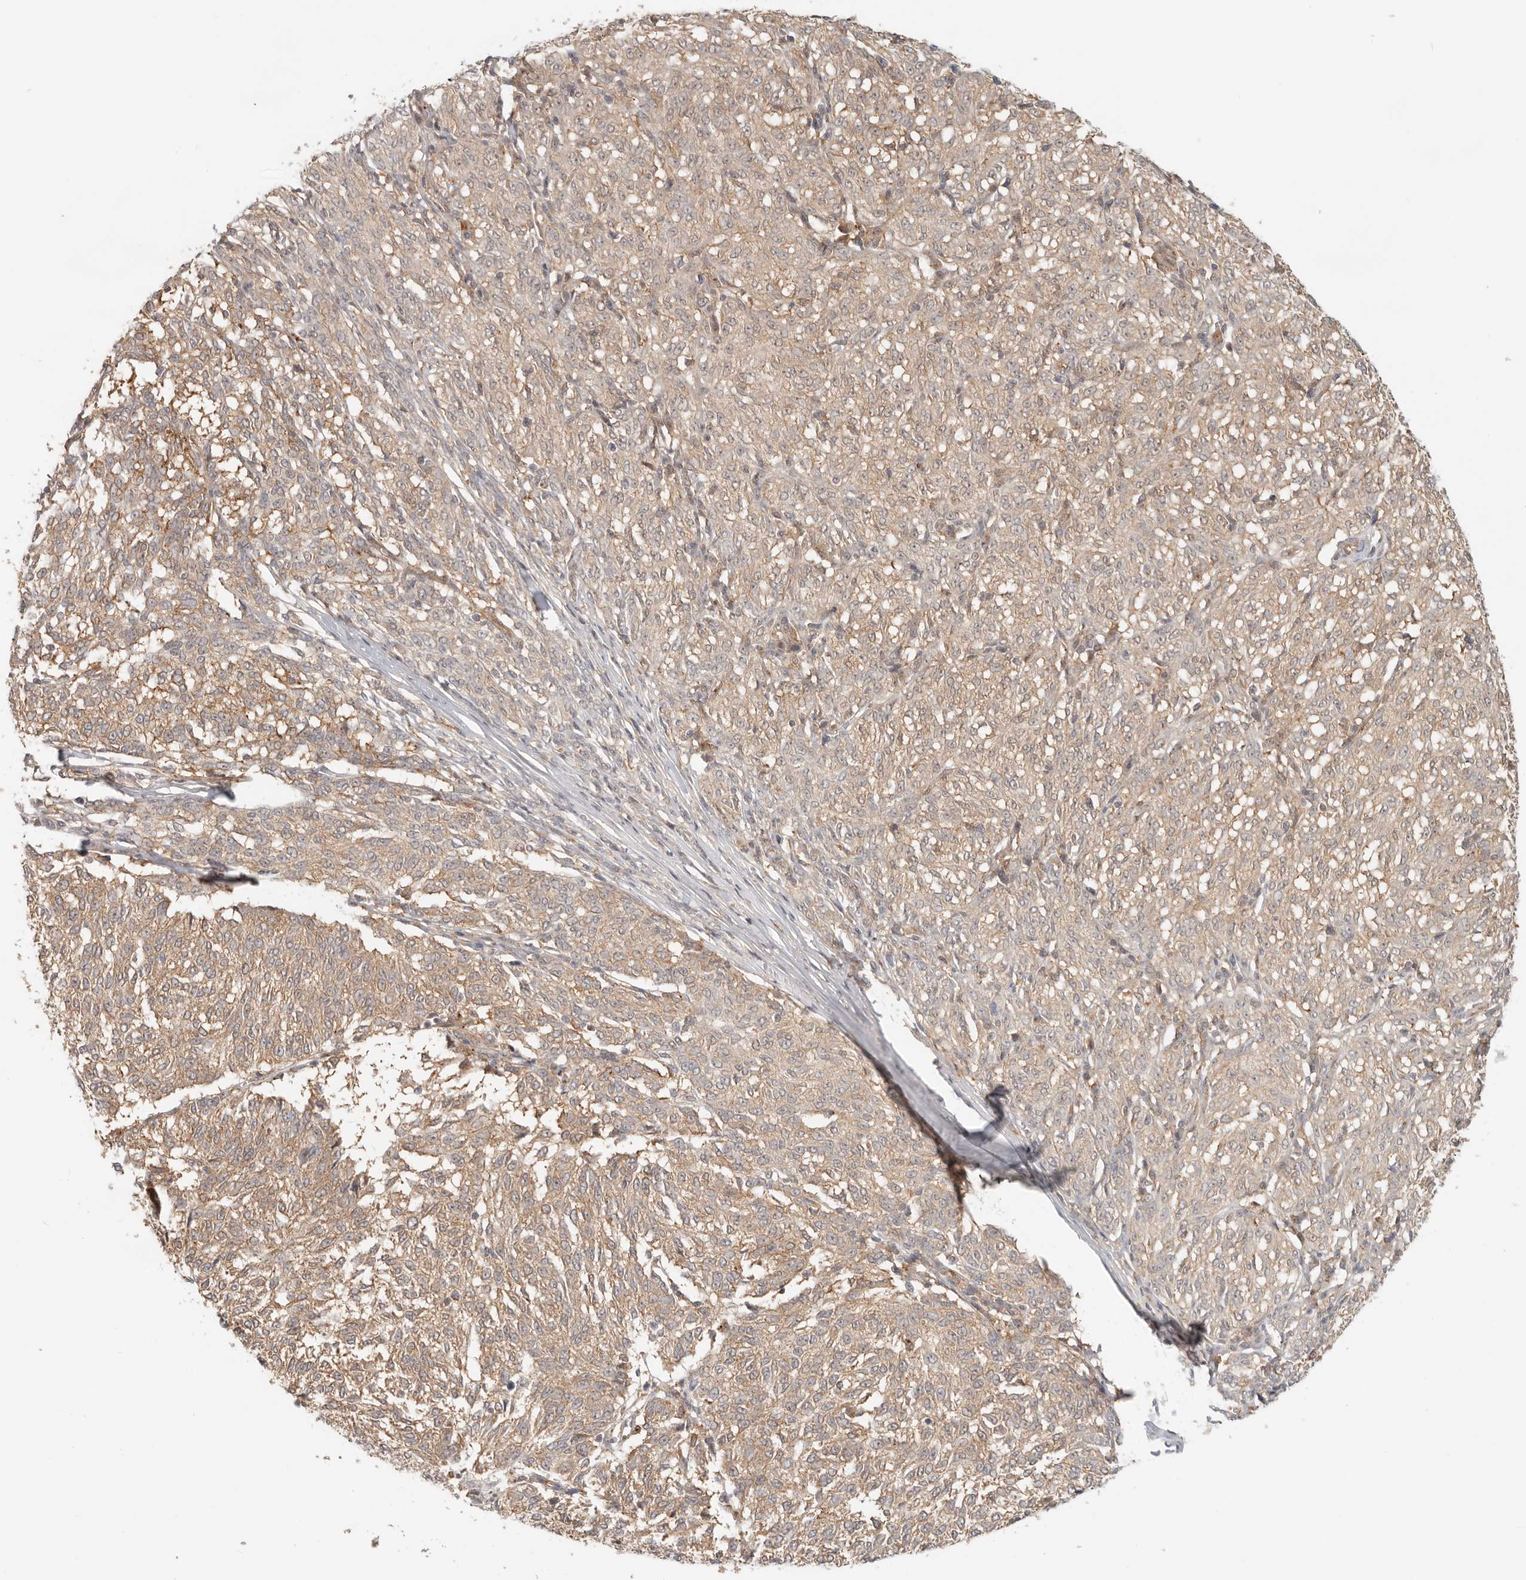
{"staining": {"intensity": "weak", "quantity": "25%-75%", "location": "cytoplasmic/membranous"}, "tissue": "melanoma", "cell_type": "Tumor cells", "image_type": "cancer", "snomed": [{"axis": "morphology", "description": "Malignant melanoma, NOS"}, {"axis": "topography", "description": "Skin"}], "caption": "This micrograph demonstrates IHC staining of human malignant melanoma, with low weak cytoplasmic/membranous expression in approximately 25%-75% of tumor cells.", "gene": "HEXD", "patient": {"sex": "female", "age": 72}}